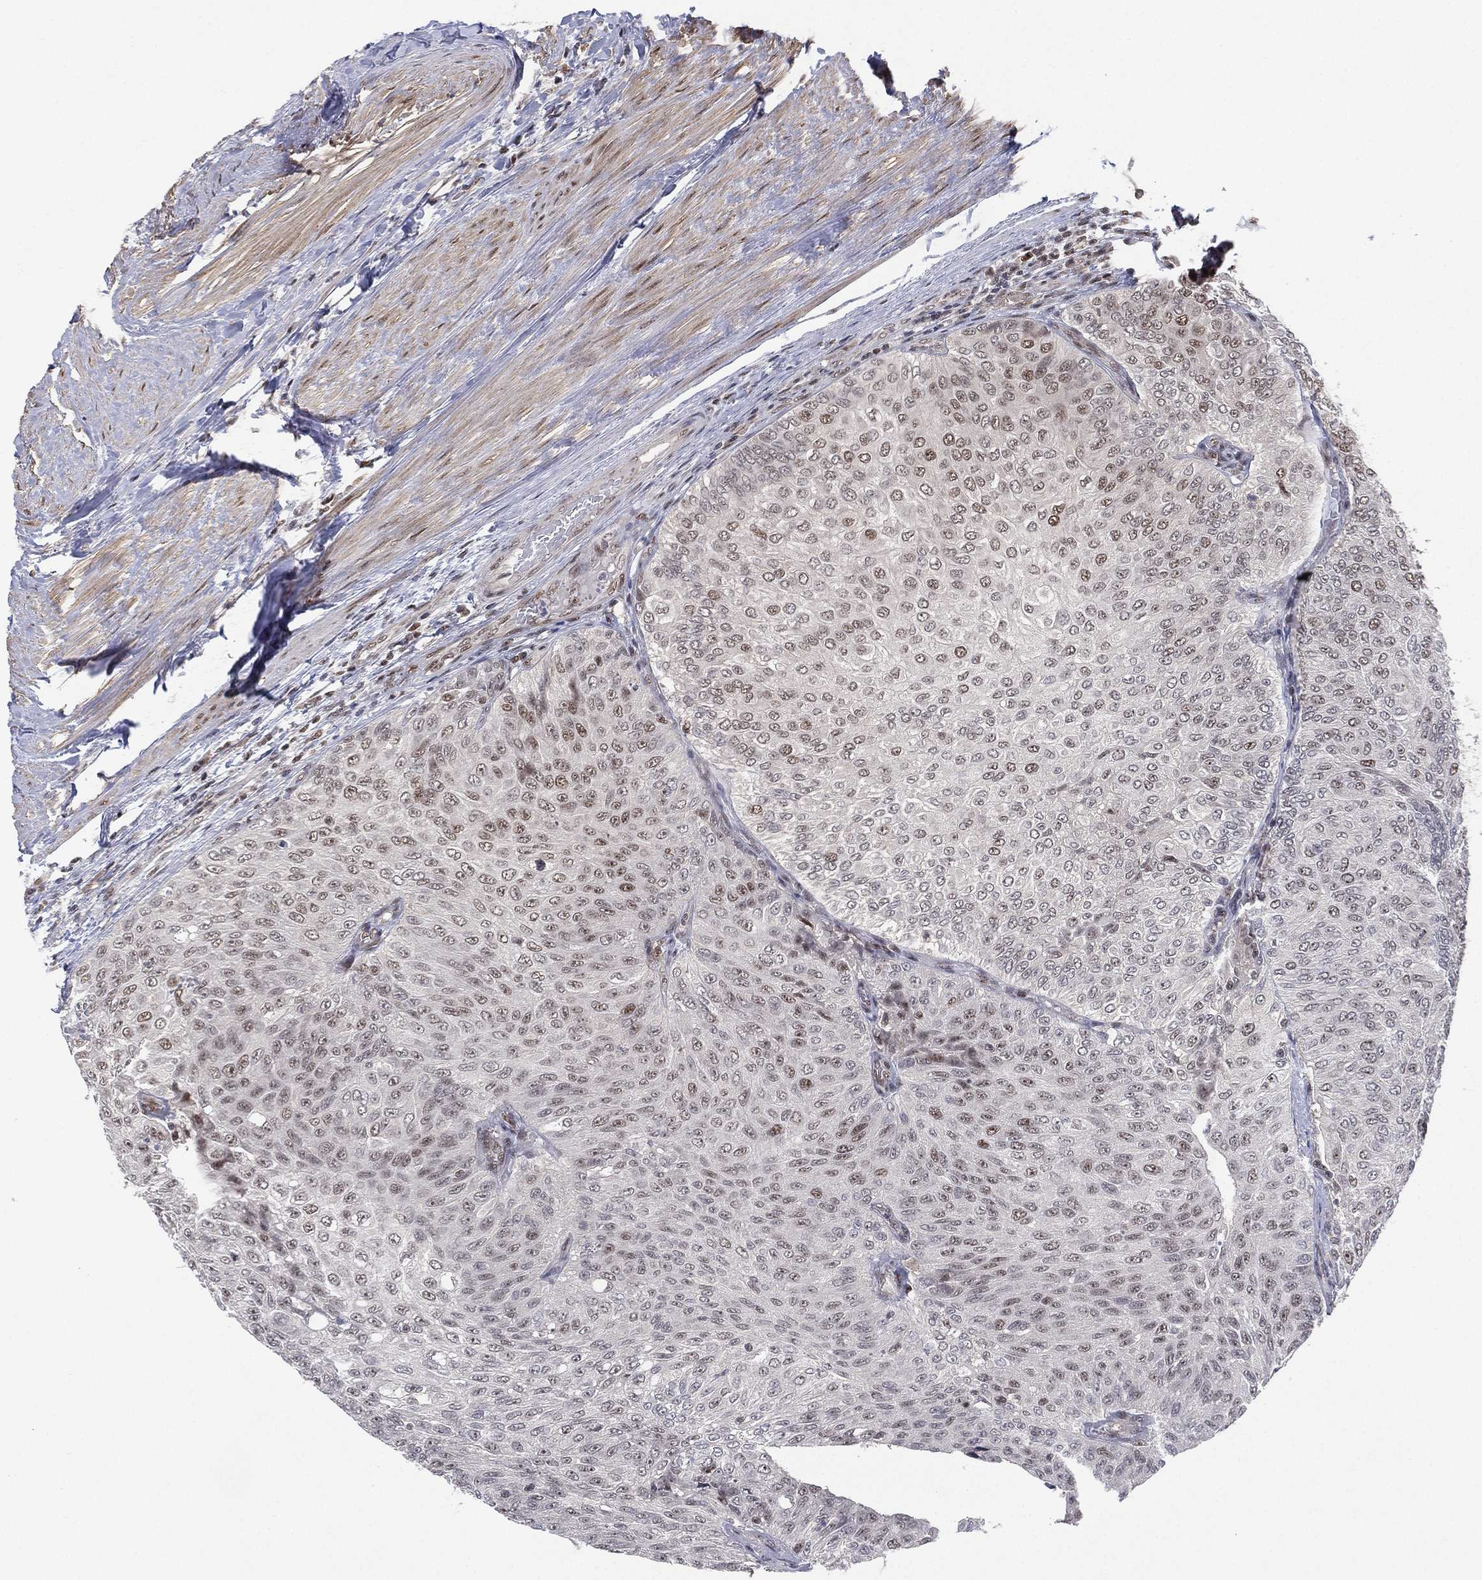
{"staining": {"intensity": "weak", "quantity": "<25%", "location": "nuclear"}, "tissue": "urothelial cancer", "cell_type": "Tumor cells", "image_type": "cancer", "snomed": [{"axis": "morphology", "description": "Urothelial carcinoma, Low grade"}, {"axis": "topography", "description": "Ureter, NOS"}, {"axis": "topography", "description": "Urinary bladder"}], "caption": "Immunohistochemical staining of urothelial cancer displays no significant positivity in tumor cells. (Immunohistochemistry (ihc), brightfield microscopy, high magnification).", "gene": "DGCR8", "patient": {"sex": "male", "age": 78}}